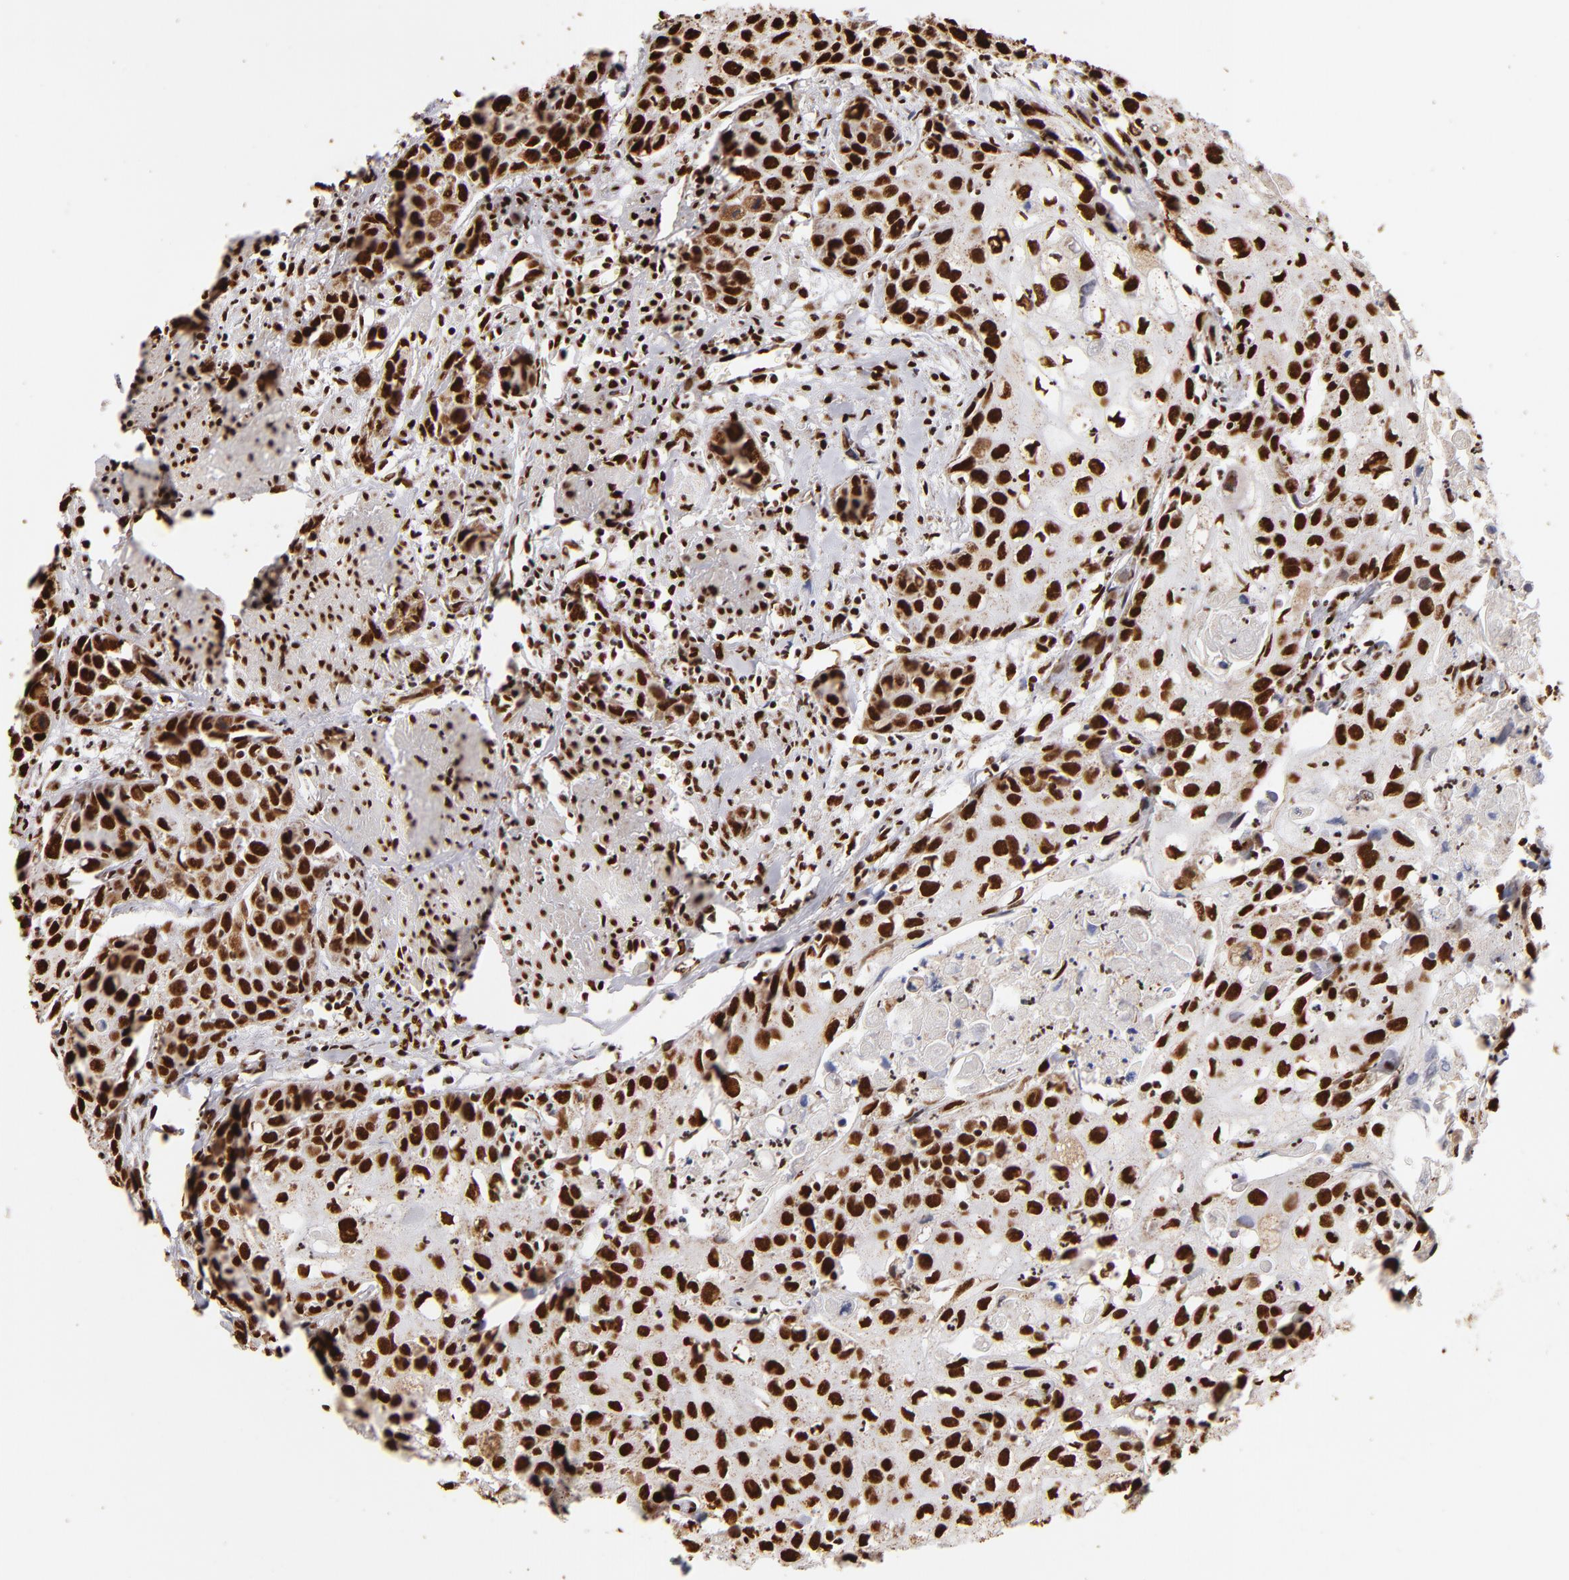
{"staining": {"intensity": "strong", "quantity": ">75%", "location": "nuclear"}, "tissue": "urothelial cancer", "cell_type": "Tumor cells", "image_type": "cancer", "snomed": [{"axis": "morphology", "description": "Urothelial carcinoma, High grade"}, {"axis": "topography", "description": "Urinary bladder"}], "caption": "Immunohistochemical staining of human urothelial cancer shows high levels of strong nuclear protein positivity in approximately >75% of tumor cells.", "gene": "ILF3", "patient": {"sex": "male", "age": 54}}